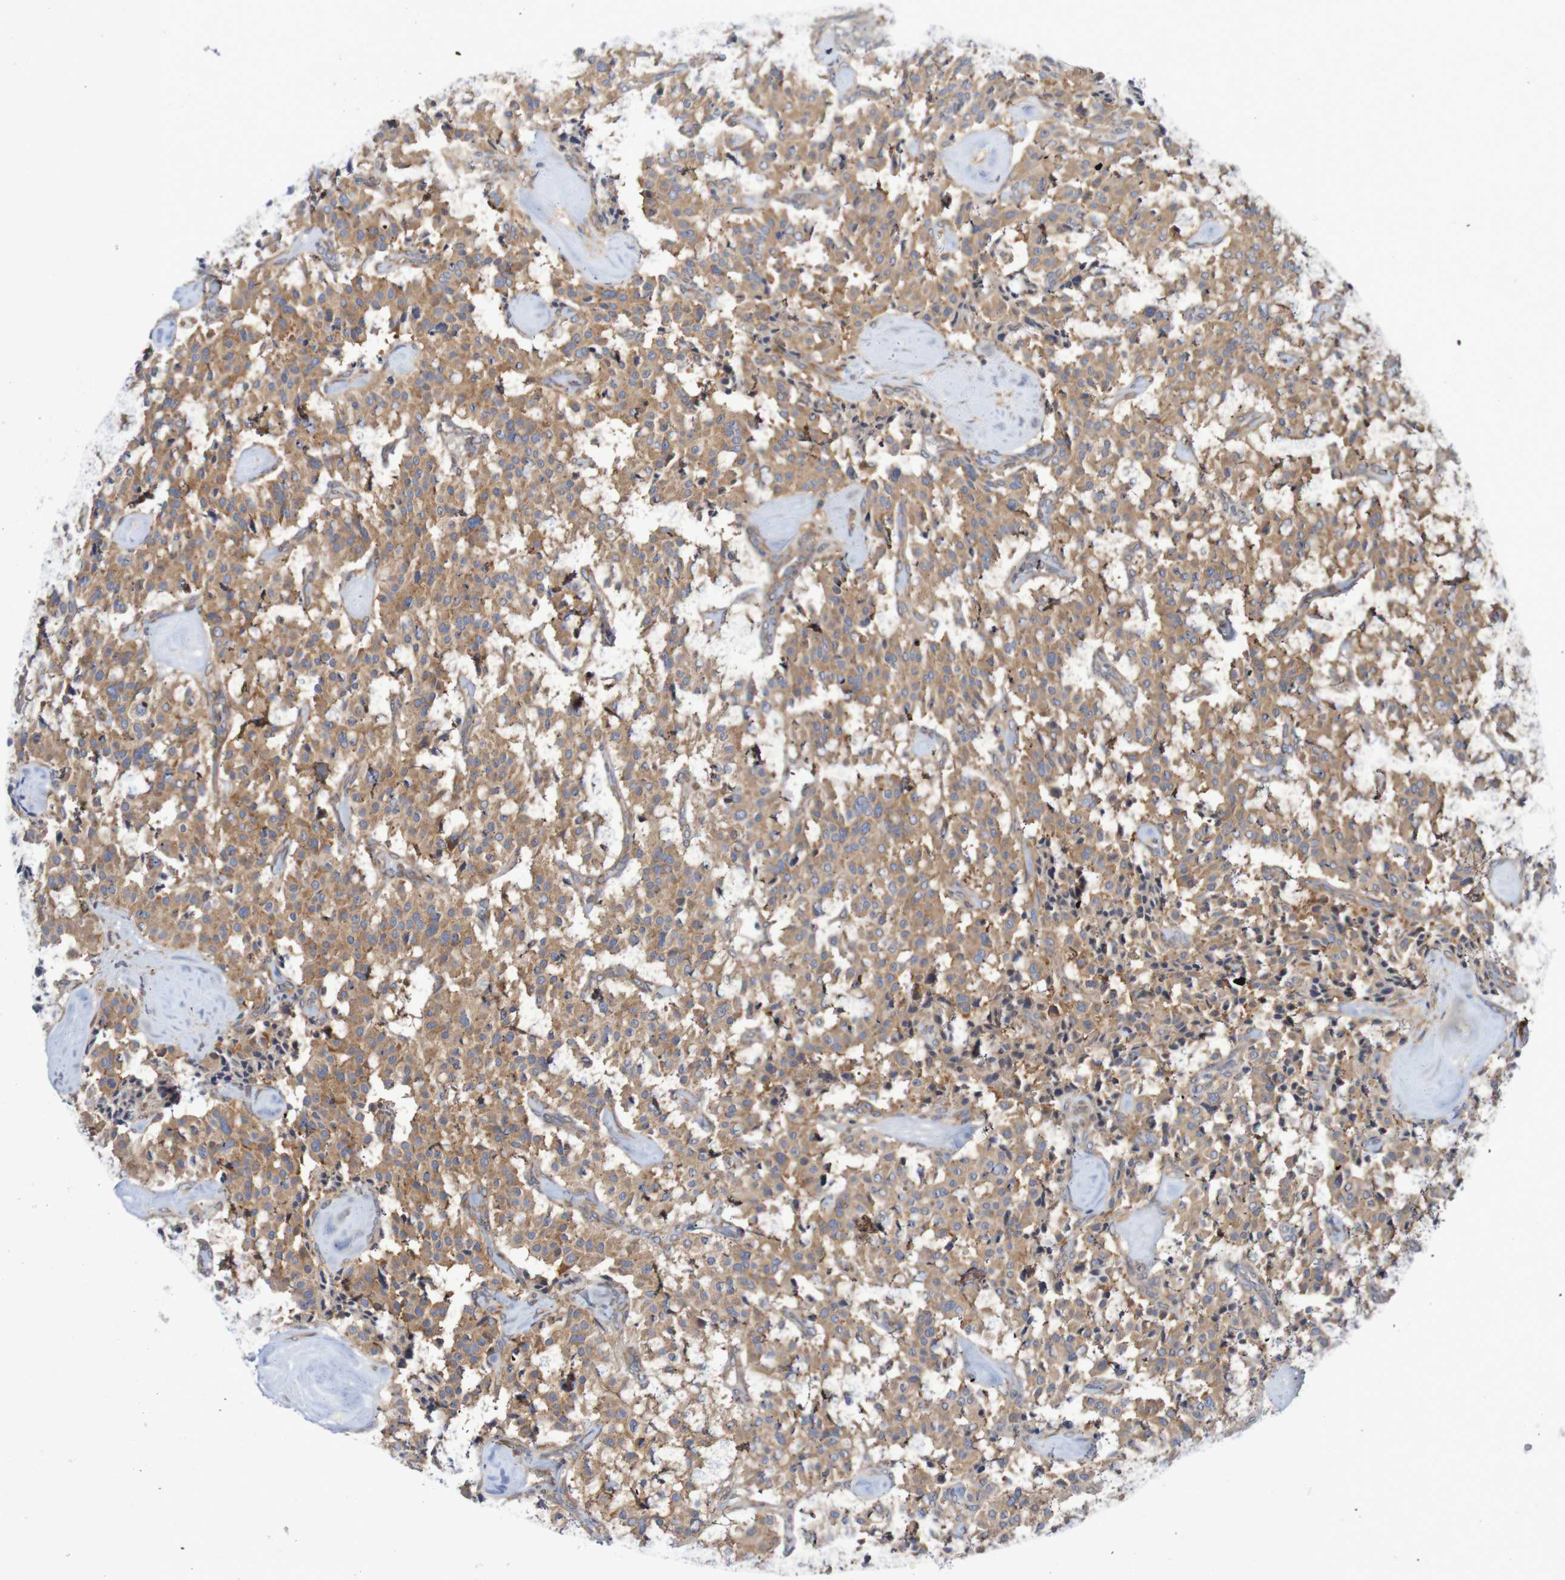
{"staining": {"intensity": "moderate", "quantity": ">75%", "location": "cytoplasmic/membranous"}, "tissue": "carcinoid", "cell_type": "Tumor cells", "image_type": "cancer", "snomed": [{"axis": "morphology", "description": "Carcinoid, malignant, NOS"}, {"axis": "topography", "description": "Lung"}], "caption": "The micrograph demonstrates immunohistochemical staining of carcinoid (malignant). There is moderate cytoplasmic/membranous staining is present in approximately >75% of tumor cells. The staining was performed using DAB (3,3'-diaminobenzidine) to visualize the protein expression in brown, while the nuclei were stained in blue with hematoxylin (Magnification: 20x).", "gene": "LRRC47", "patient": {"sex": "male", "age": 30}}